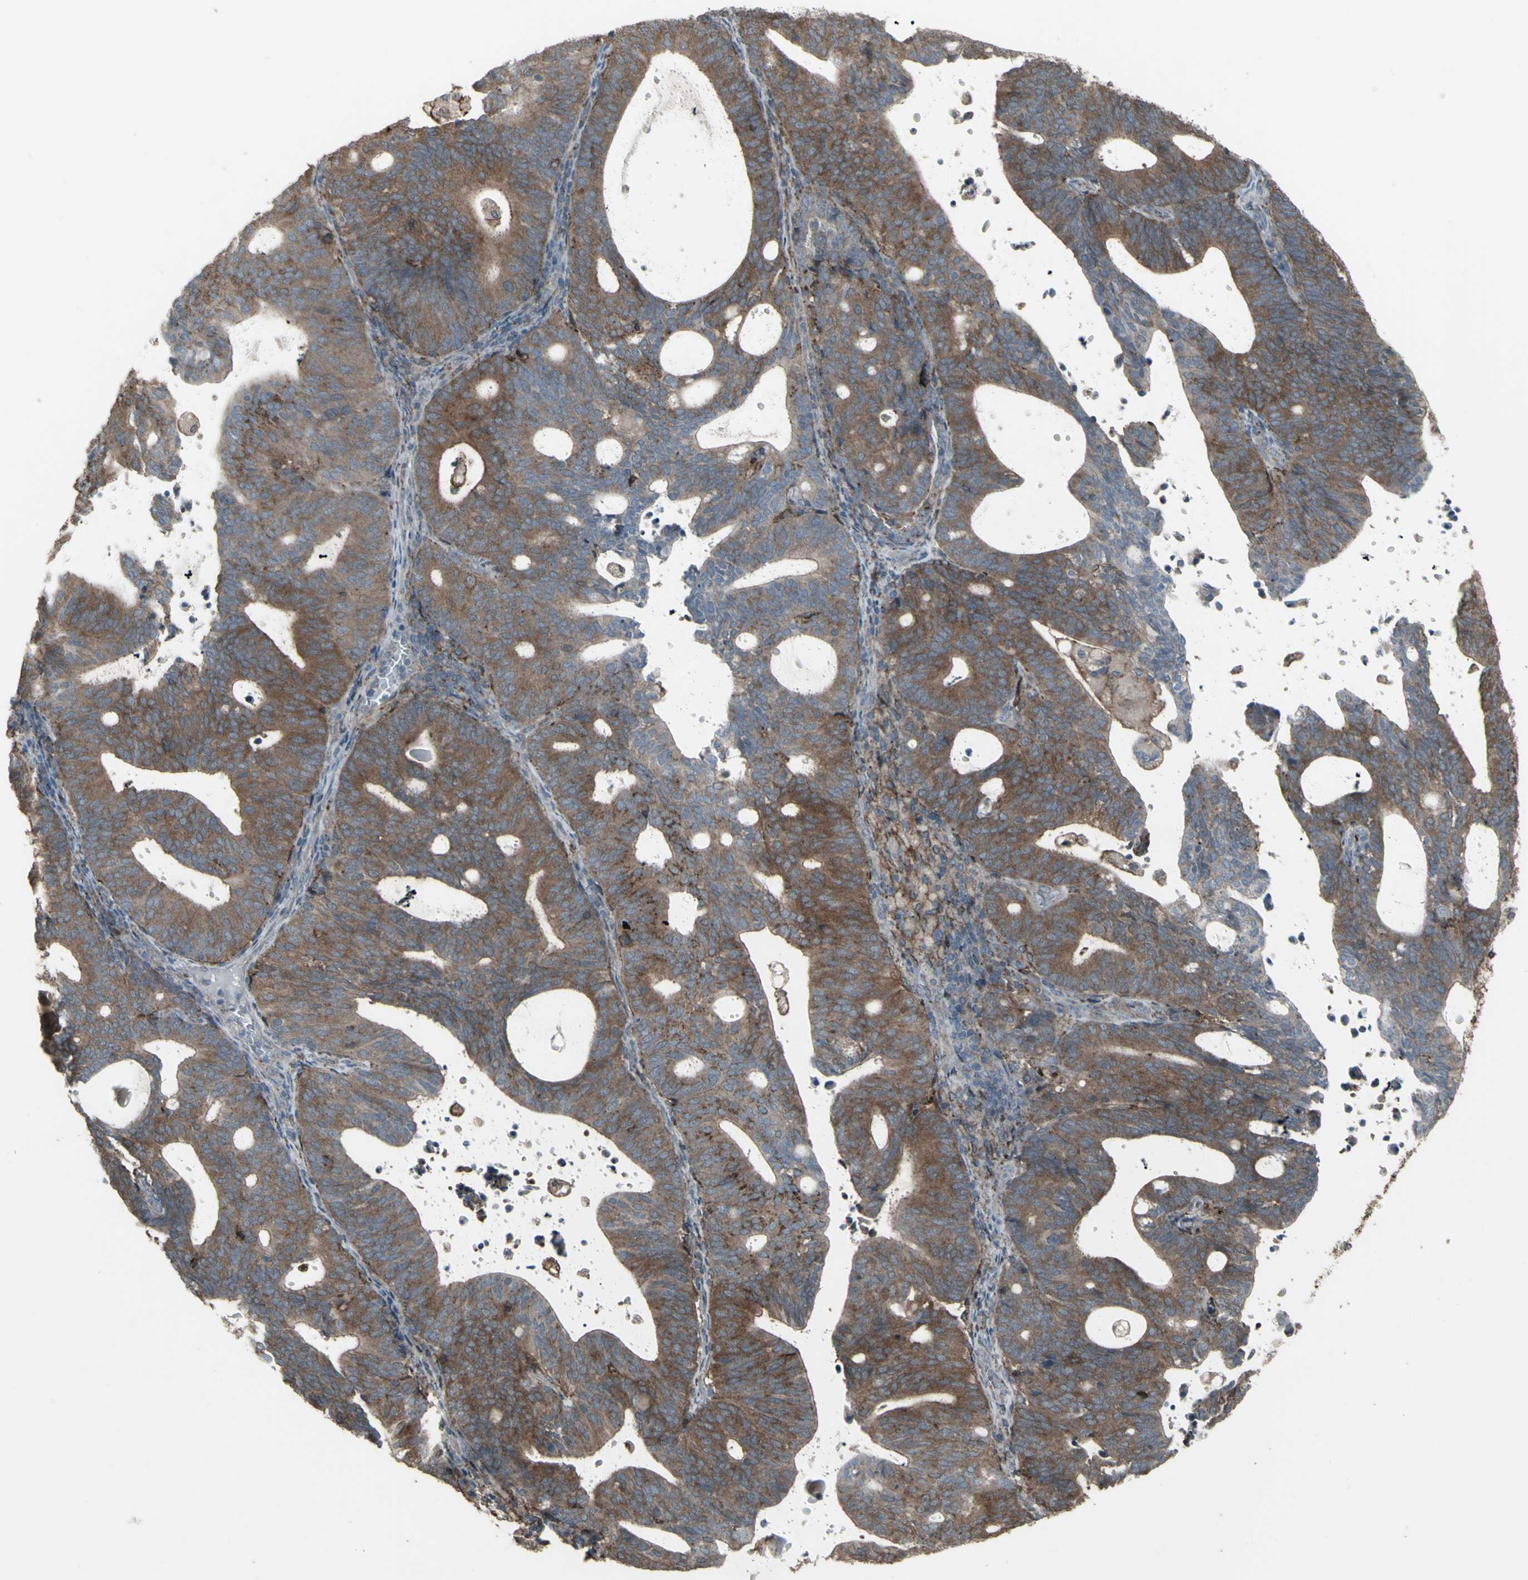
{"staining": {"intensity": "moderate", "quantity": "25%-75%", "location": "cytoplasmic/membranous"}, "tissue": "endometrial cancer", "cell_type": "Tumor cells", "image_type": "cancer", "snomed": [{"axis": "morphology", "description": "Adenocarcinoma, NOS"}, {"axis": "topography", "description": "Uterus"}], "caption": "Endometrial cancer stained for a protein demonstrates moderate cytoplasmic/membranous positivity in tumor cells.", "gene": "SMO", "patient": {"sex": "female", "age": 83}}